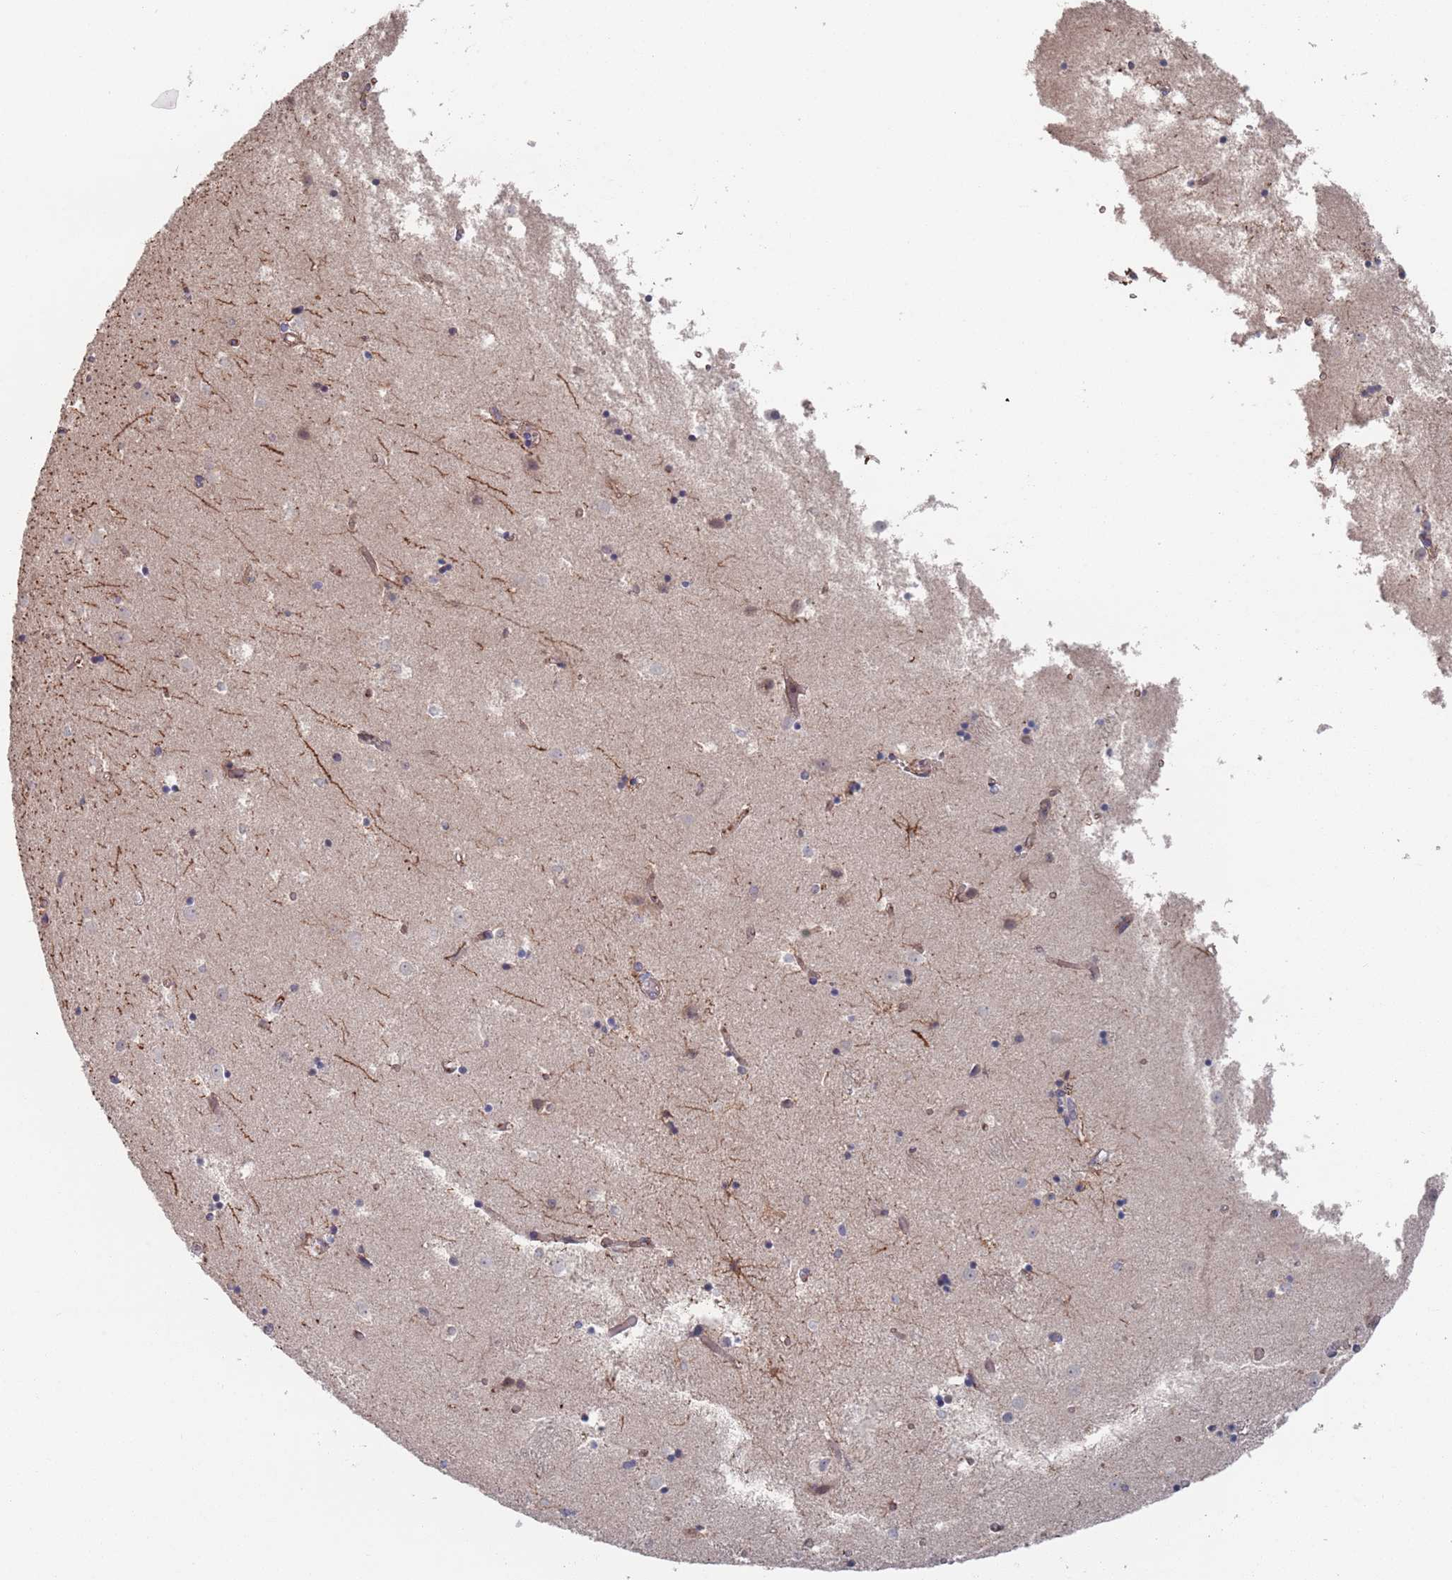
{"staining": {"intensity": "negative", "quantity": "none", "location": "none"}, "tissue": "caudate", "cell_type": "Glial cells", "image_type": "normal", "snomed": [{"axis": "morphology", "description": "Normal tissue, NOS"}, {"axis": "topography", "description": "Lateral ventricle wall"}], "caption": "Glial cells are negative for protein expression in benign human caudate. The staining is performed using DAB brown chromogen with nuclei counter-stained in using hematoxylin.", "gene": "PLEKHA4", "patient": {"sex": "female", "age": 52}}